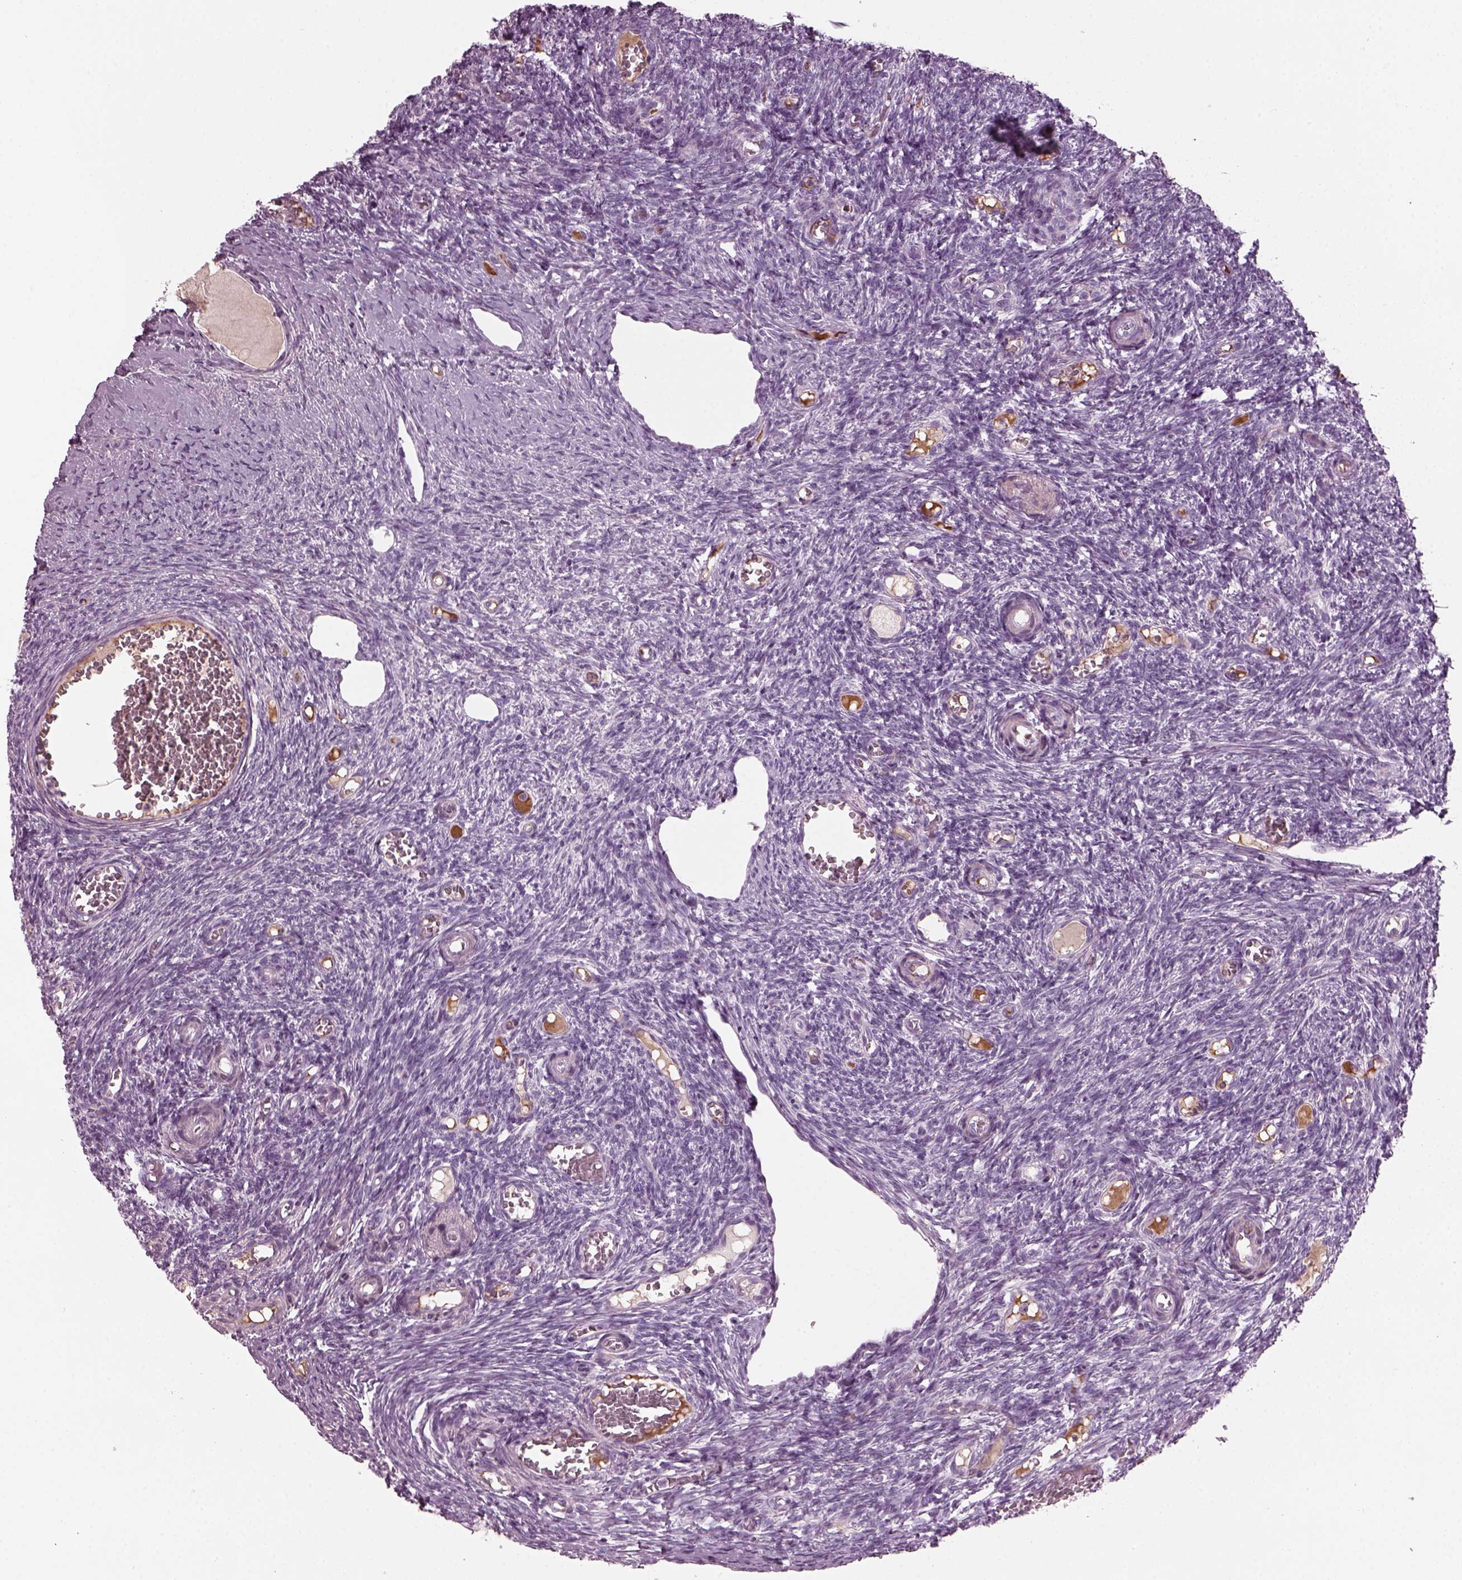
{"staining": {"intensity": "negative", "quantity": "none", "location": "none"}, "tissue": "ovary", "cell_type": "Follicle cells", "image_type": "normal", "snomed": [{"axis": "morphology", "description": "Normal tissue, NOS"}, {"axis": "topography", "description": "Ovary"}], "caption": "Follicle cells are negative for protein expression in benign human ovary. (DAB (3,3'-diaminobenzidine) immunohistochemistry, high magnification).", "gene": "DPYSL5", "patient": {"sex": "female", "age": 39}}